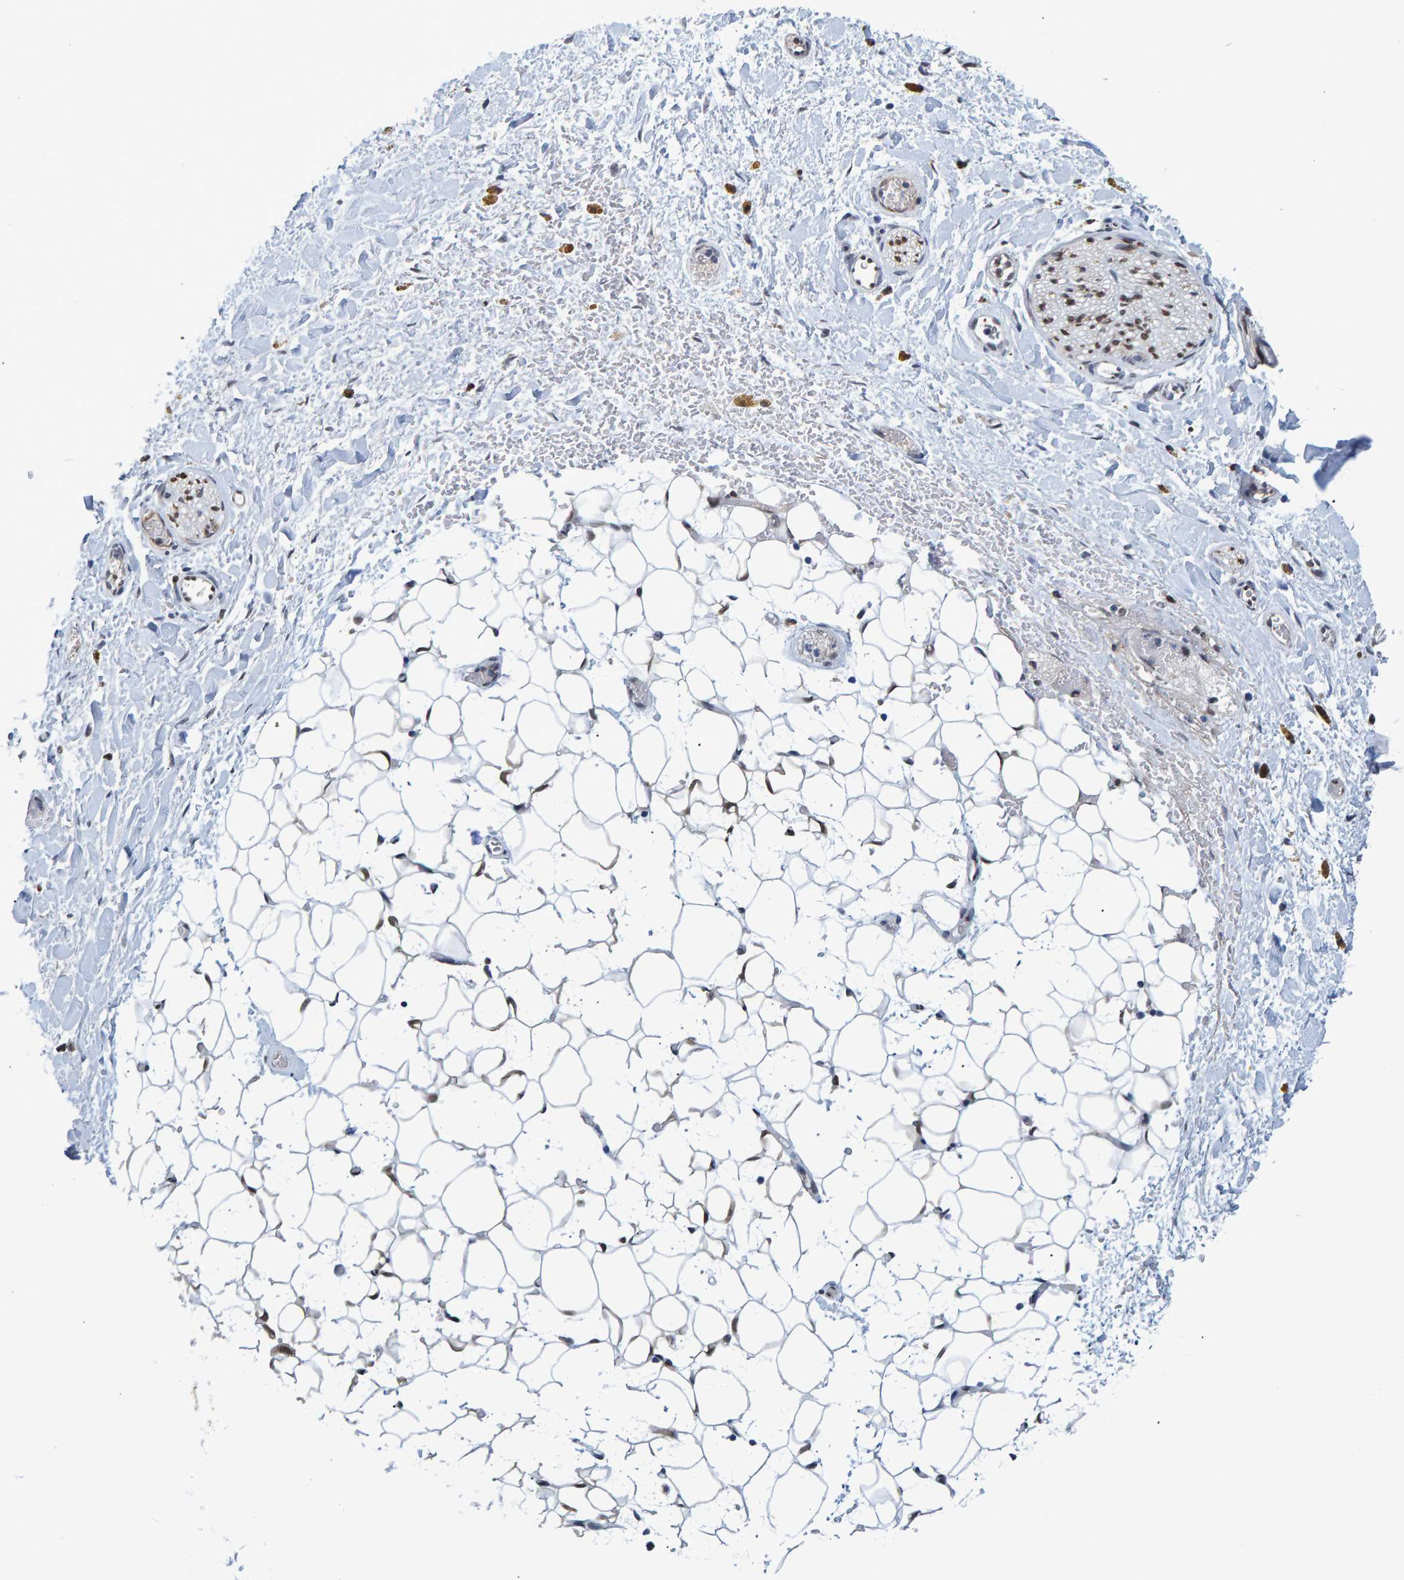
{"staining": {"intensity": "moderate", "quantity": ">75%", "location": "nuclear"}, "tissue": "adipose tissue", "cell_type": "Adipocytes", "image_type": "normal", "snomed": [{"axis": "morphology", "description": "Normal tissue, NOS"}, {"axis": "topography", "description": "Kidney"}, {"axis": "topography", "description": "Peripheral nerve tissue"}], "caption": "Human adipose tissue stained for a protein (brown) exhibits moderate nuclear positive positivity in approximately >75% of adipocytes.", "gene": "QKI", "patient": {"sex": "male", "age": 7}}